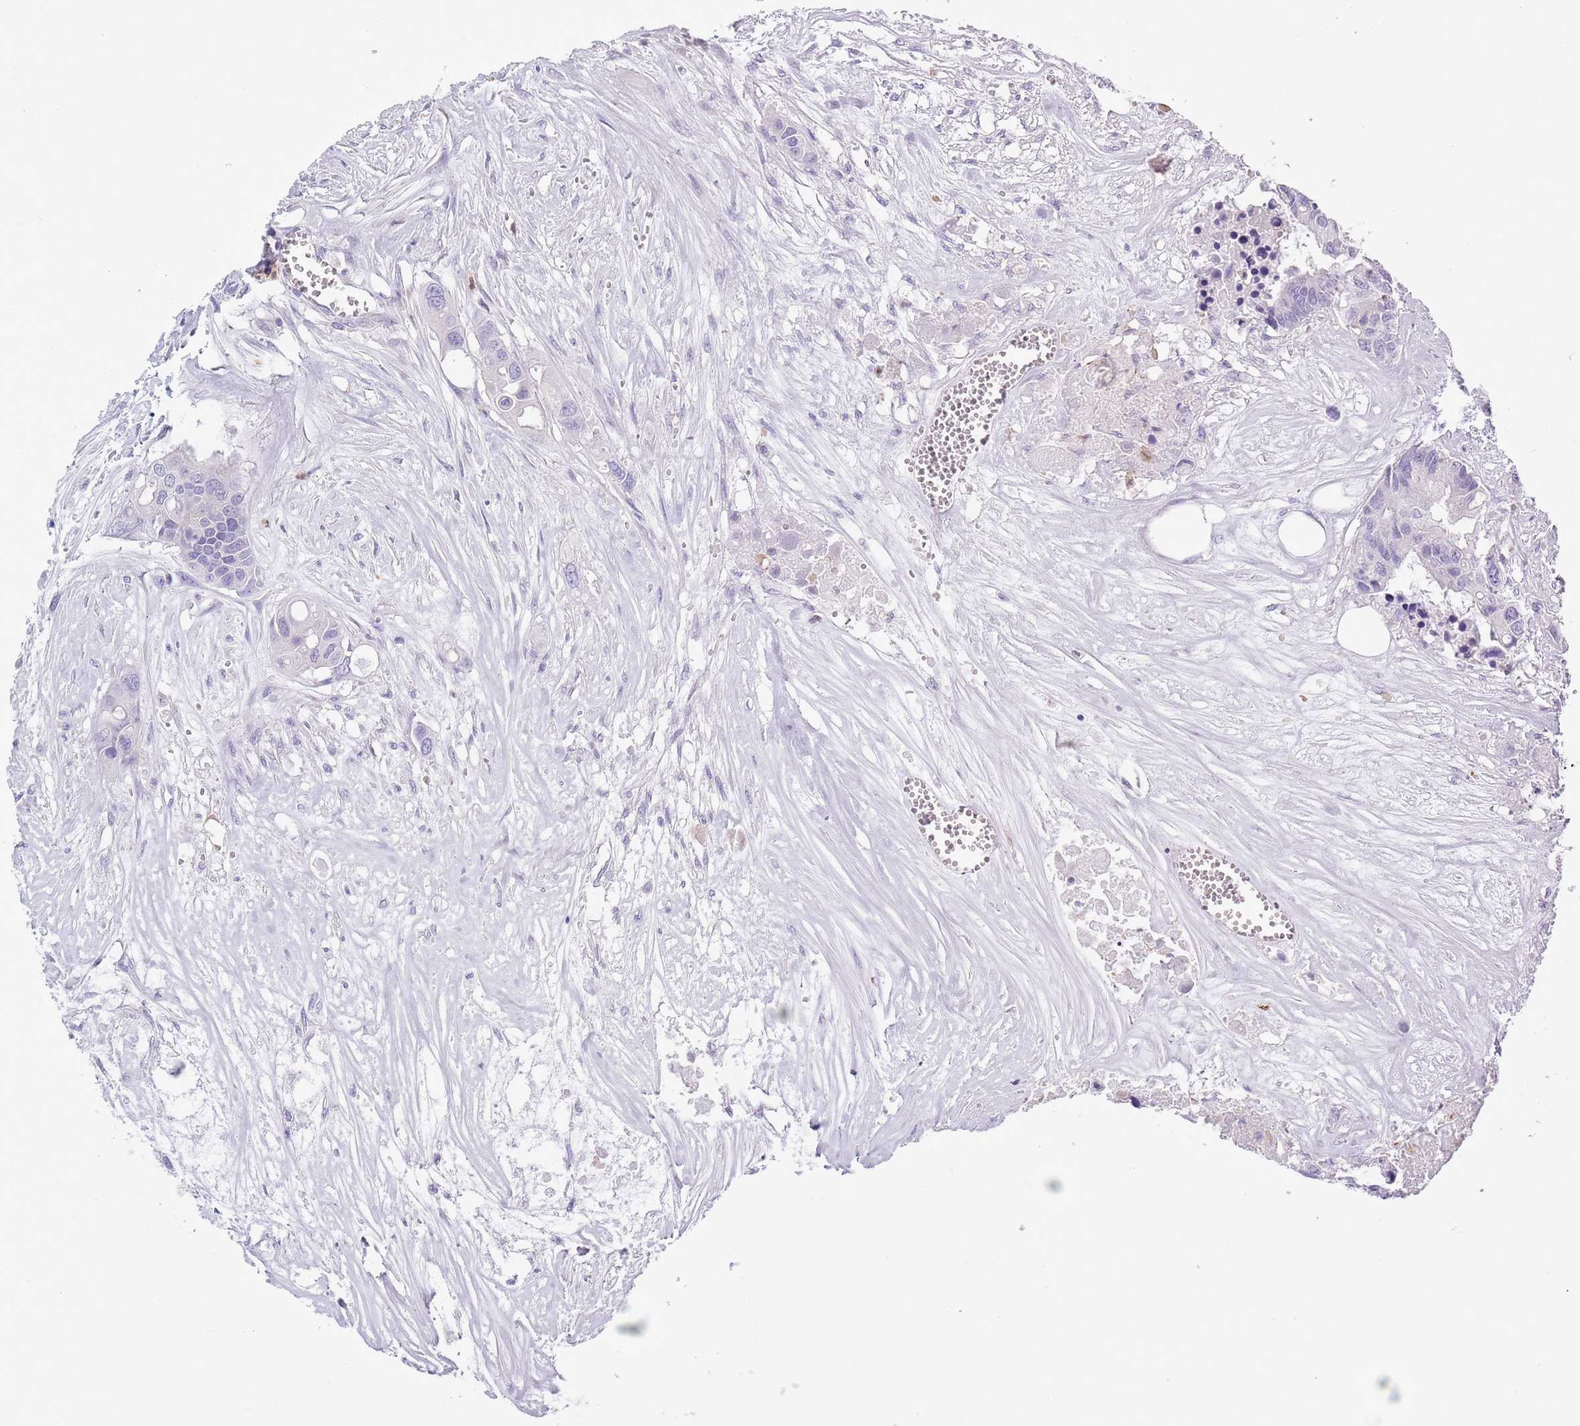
{"staining": {"intensity": "negative", "quantity": "none", "location": "none"}, "tissue": "colorectal cancer", "cell_type": "Tumor cells", "image_type": "cancer", "snomed": [{"axis": "morphology", "description": "Adenocarcinoma, NOS"}, {"axis": "topography", "description": "Colon"}], "caption": "Protein analysis of colorectal cancer demonstrates no significant positivity in tumor cells.", "gene": "ZFP2", "patient": {"sex": "male", "age": 77}}